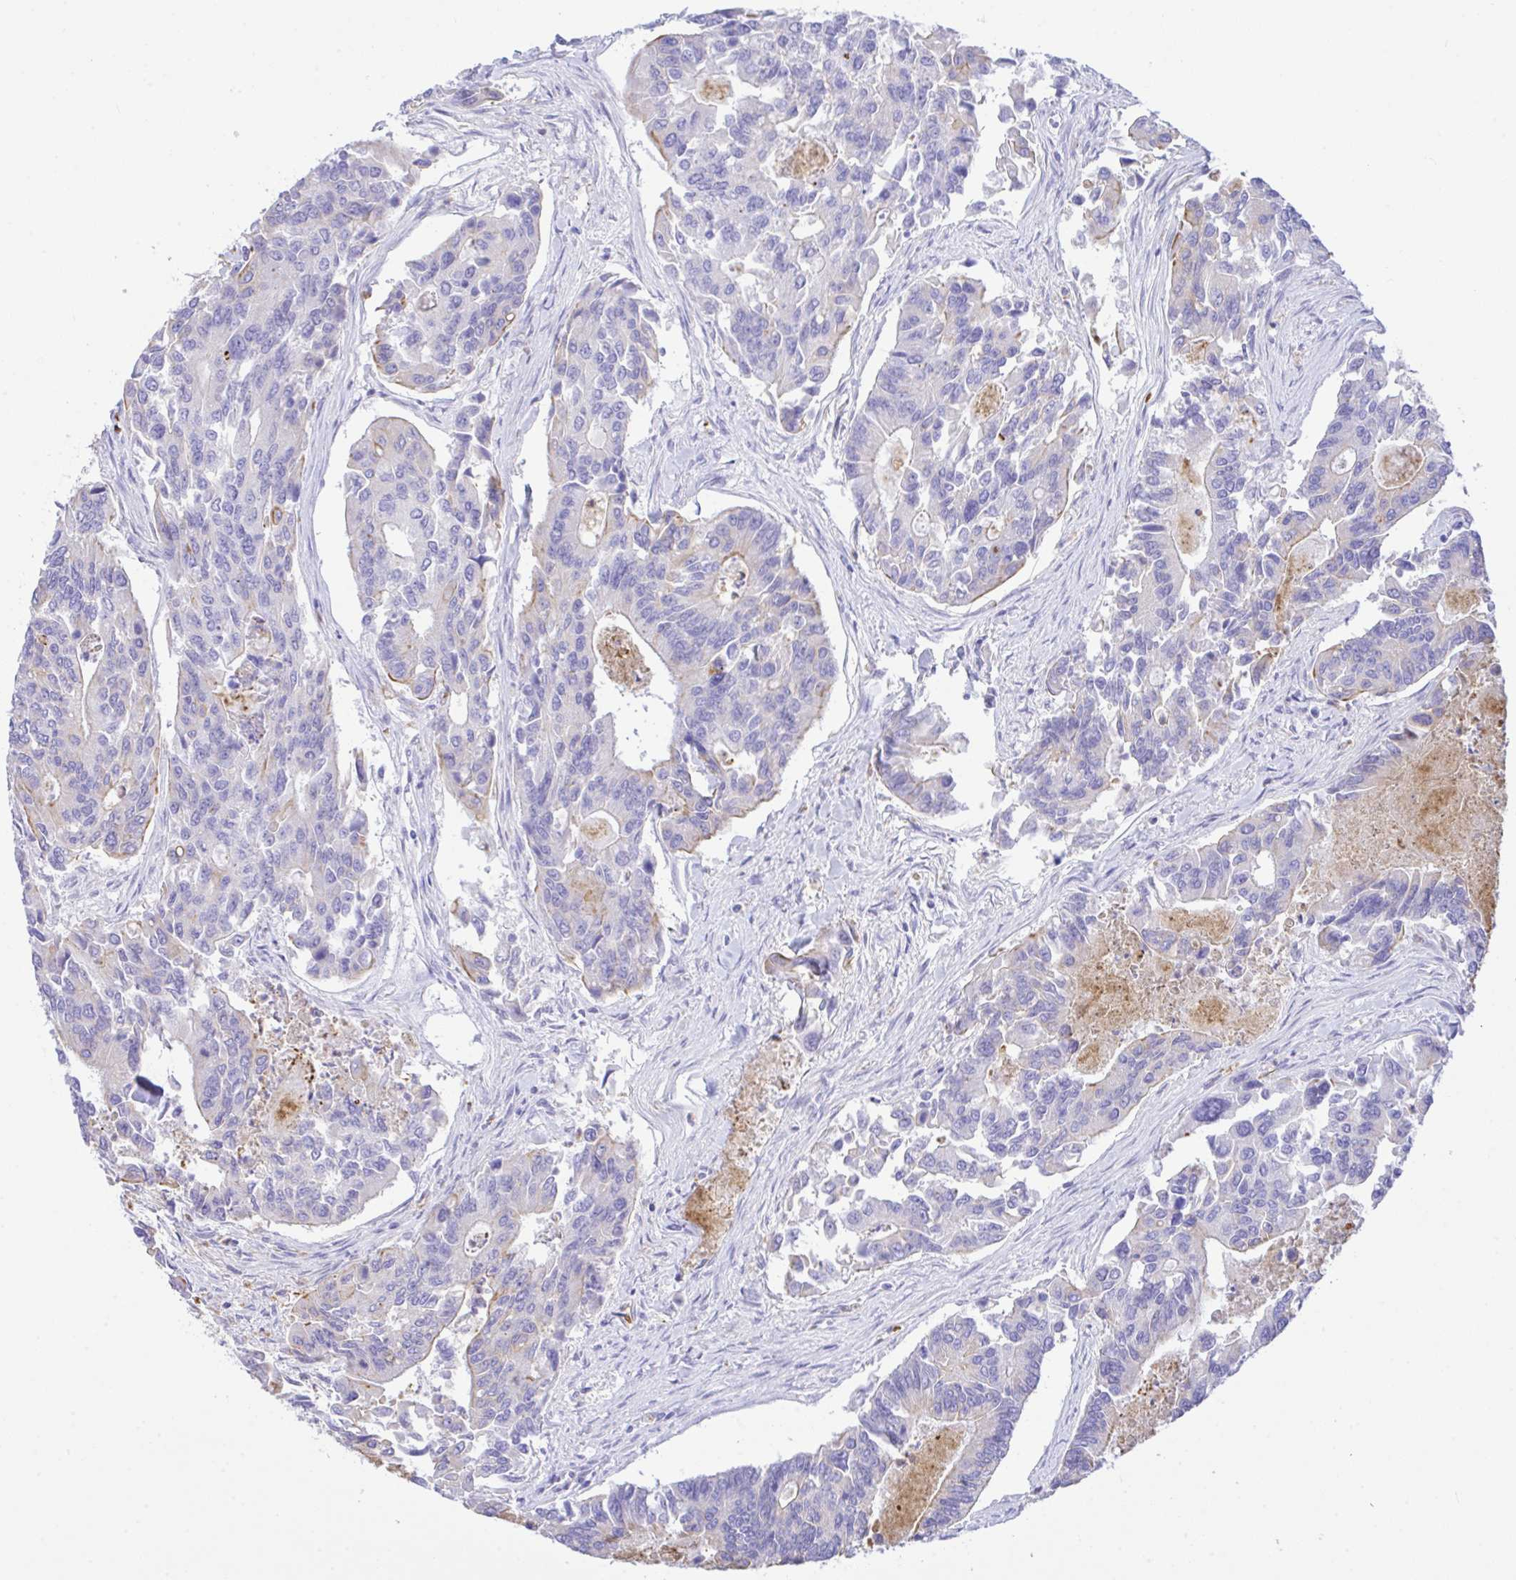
{"staining": {"intensity": "negative", "quantity": "none", "location": "none"}, "tissue": "colorectal cancer", "cell_type": "Tumor cells", "image_type": "cancer", "snomed": [{"axis": "morphology", "description": "Adenocarcinoma, NOS"}, {"axis": "topography", "description": "Colon"}], "caption": "Immunohistochemical staining of colorectal adenocarcinoma displays no significant staining in tumor cells.", "gene": "ZNF221", "patient": {"sex": "female", "age": 67}}